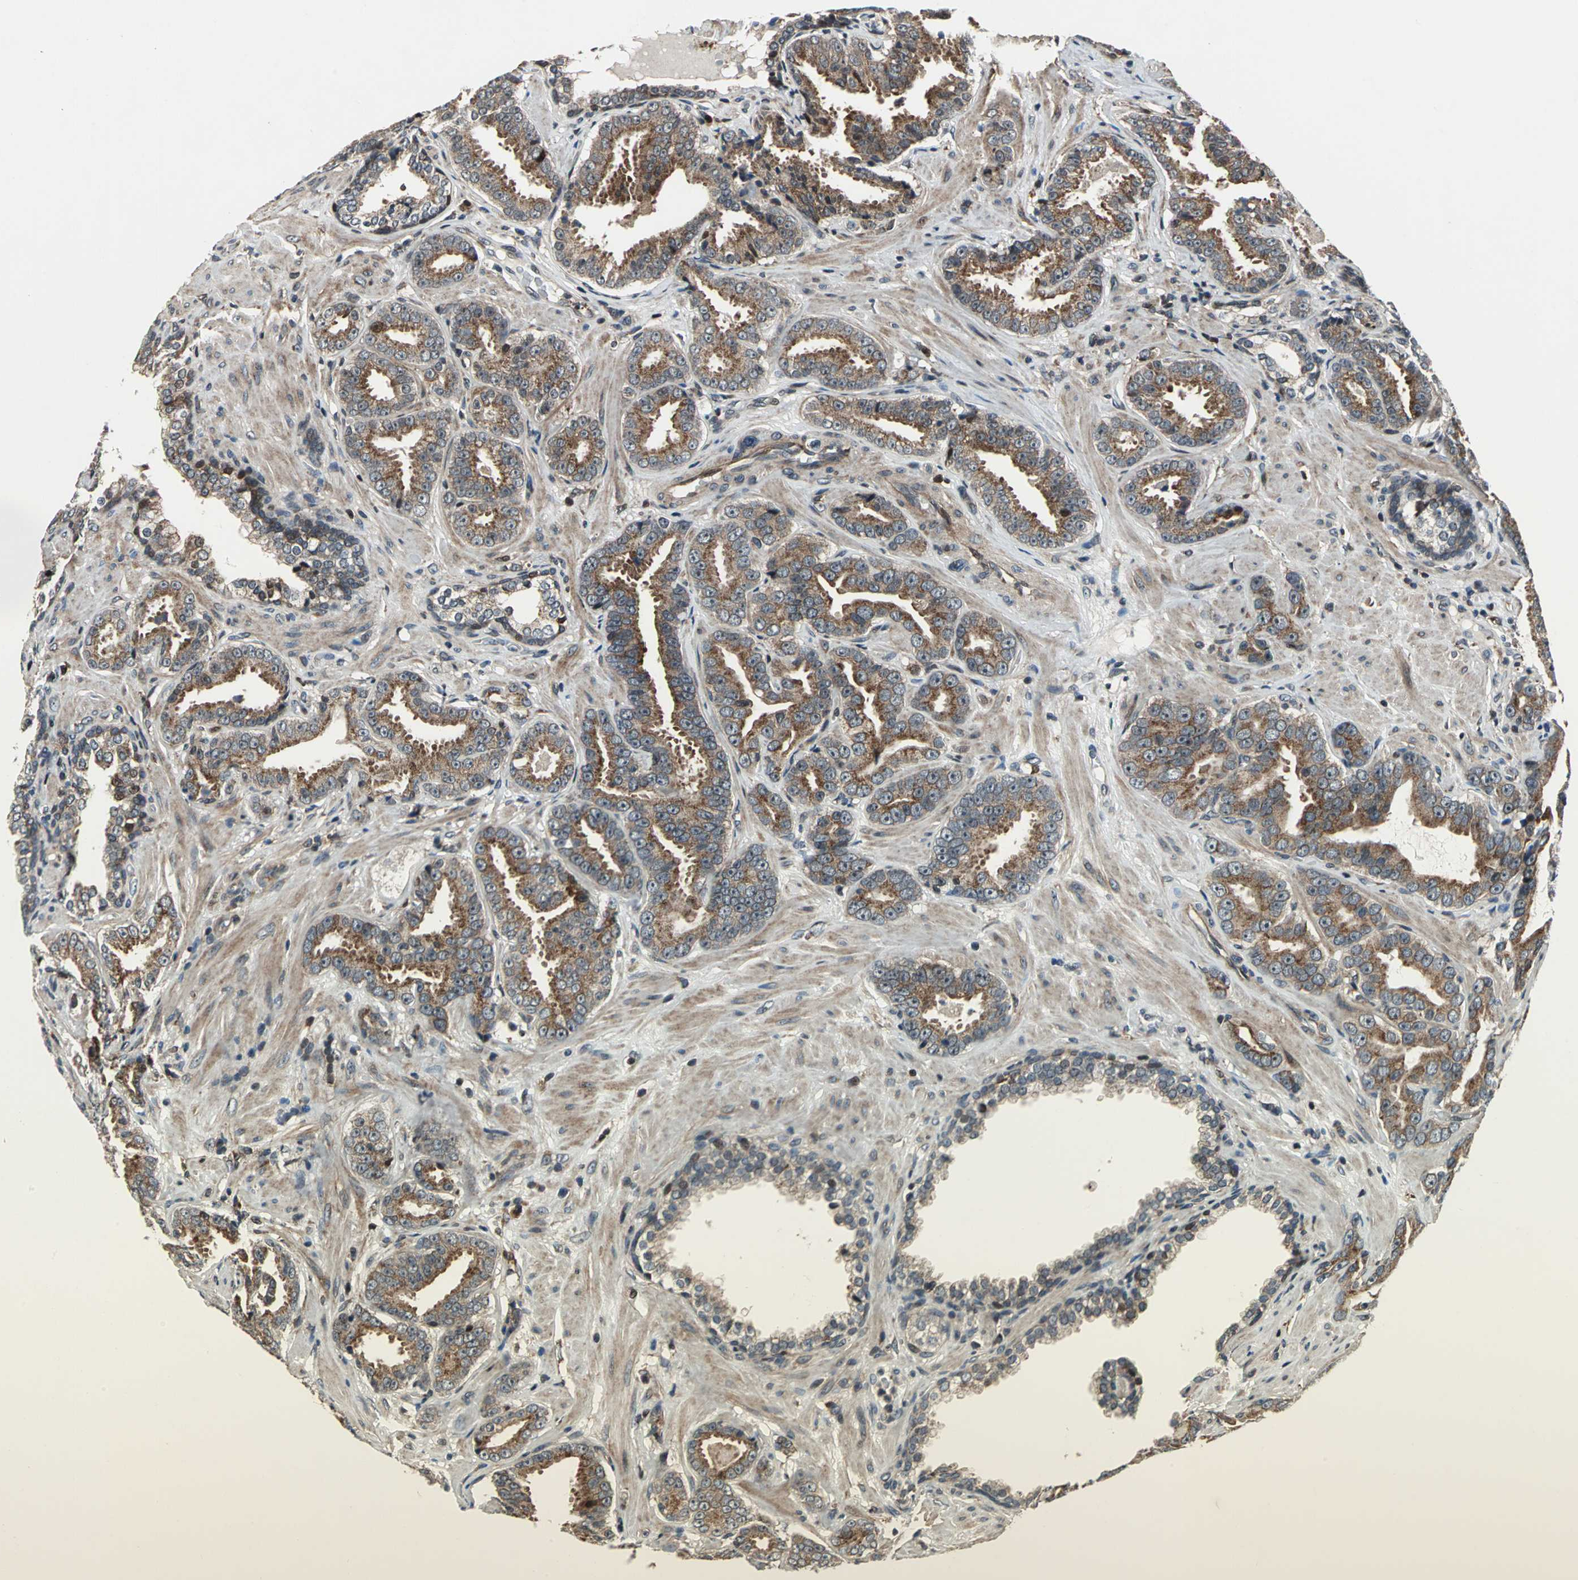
{"staining": {"intensity": "moderate", "quantity": ">75%", "location": "cytoplasmic/membranous,nuclear"}, "tissue": "prostate cancer", "cell_type": "Tumor cells", "image_type": "cancer", "snomed": [{"axis": "morphology", "description": "Adenocarcinoma, Low grade"}, {"axis": "topography", "description": "Prostate"}], "caption": "About >75% of tumor cells in prostate low-grade adenocarcinoma demonstrate moderate cytoplasmic/membranous and nuclear protein expression as visualized by brown immunohistochemical staining.", "gene": "AATF", "patient": {"sex": "male", "age": 59}}